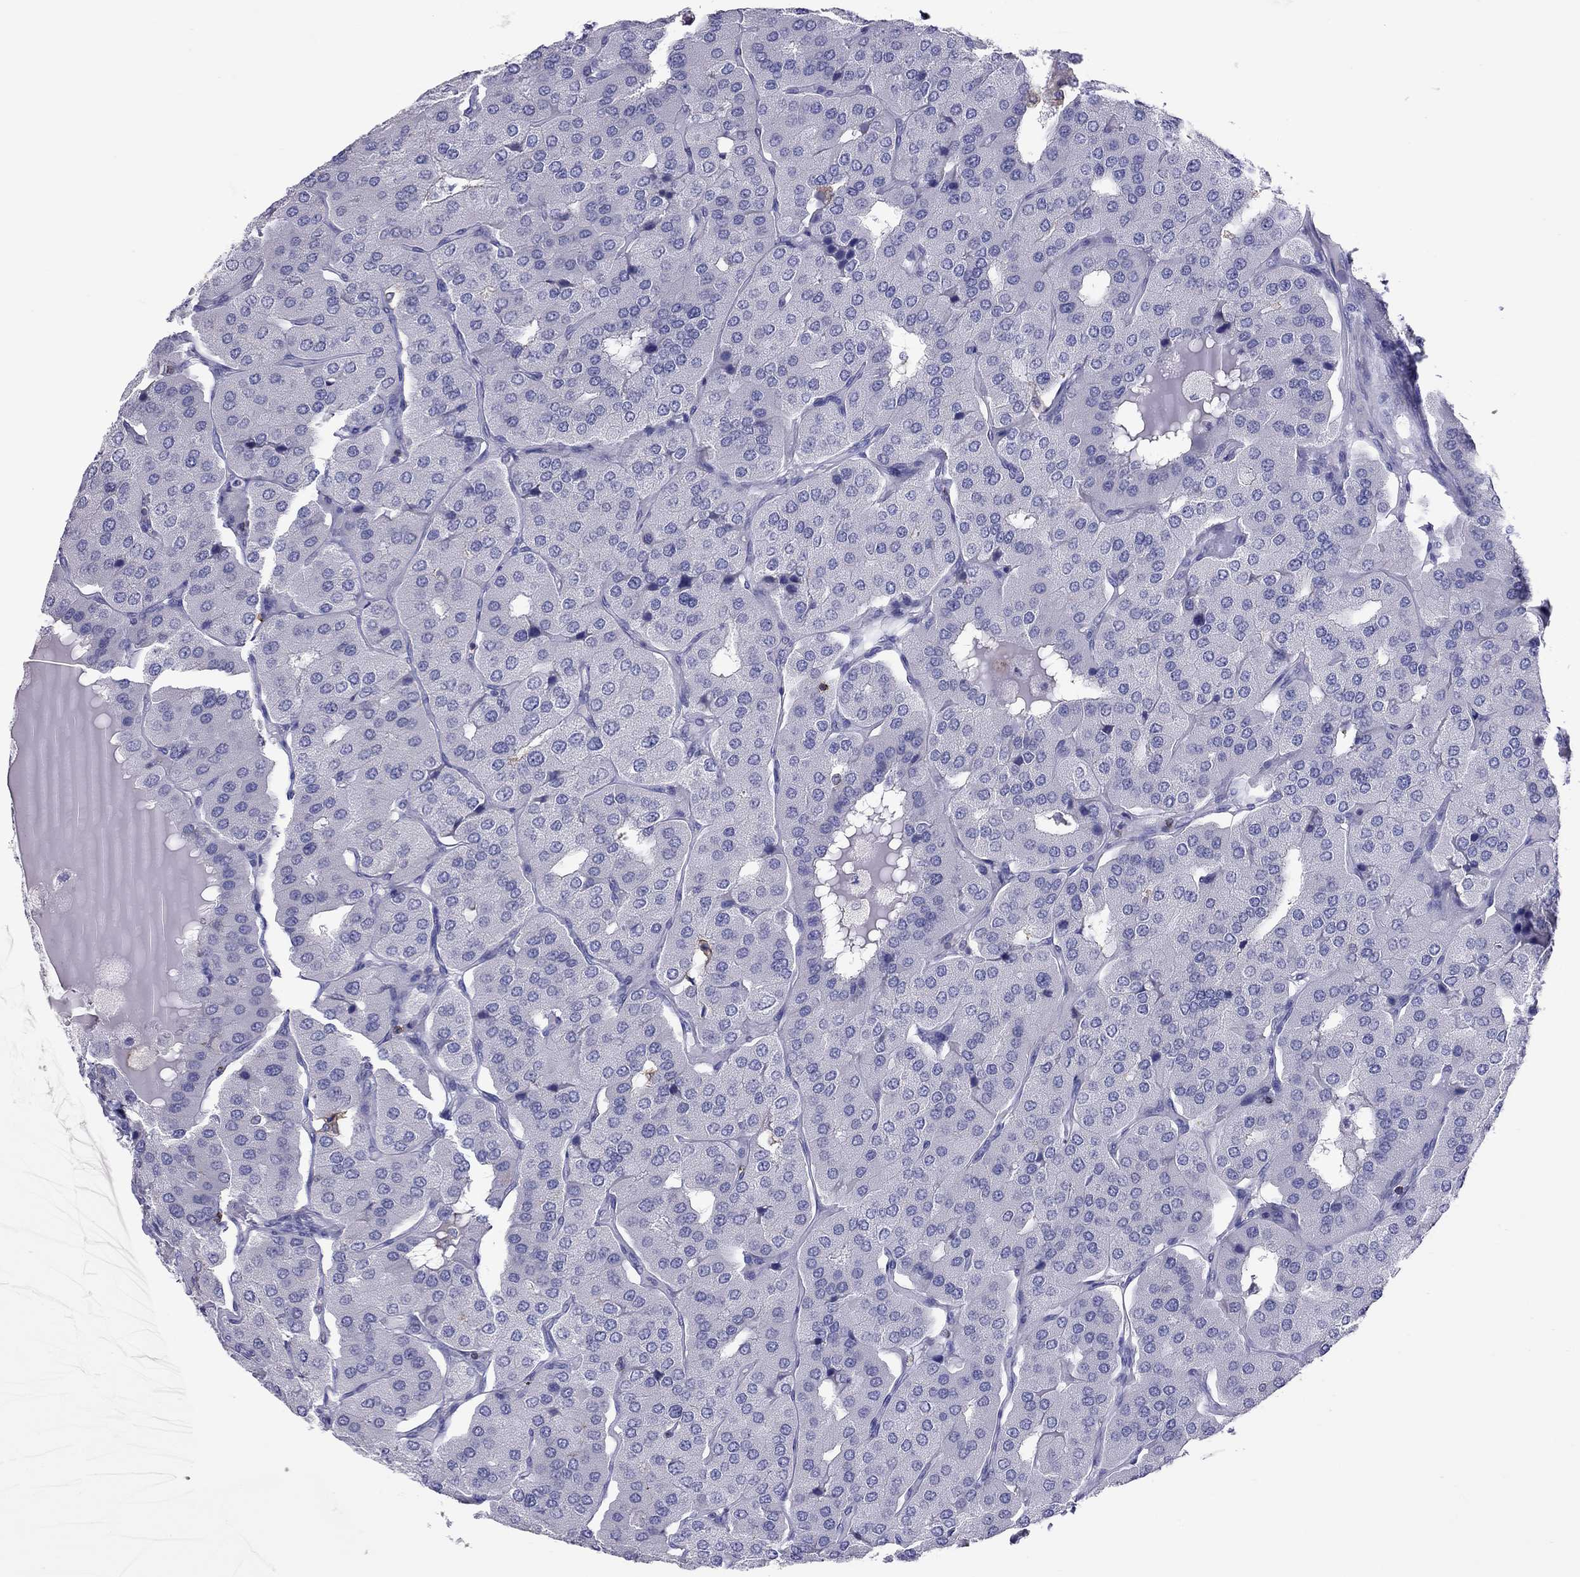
{"staining": {"intensity": "negative", "quantity": "none", "location": "none"}, "tissue": "parathyroid gland", "cell_type": "Glandular cells", "image_type": "normal", "snomed": [{"axis": "morphology", "description": "Normal tissue, NOS"}, {"axis": "morphology", "description": "Adenoma, NOS"}, {"axis": "topography", "description": "Parathyroid gland"}], "caption": "Immunohistochemistry (IHC) of normal human parathyroid gland displays no expression in glandular cells. The staining is performed using DAB (3,3'-diaminobenzidine) brown chromogen with nuclei counter-stained in using hematoxylin.", "gene": "ENSG00000288637", "patient": {"sex": "female", "age": 86}}